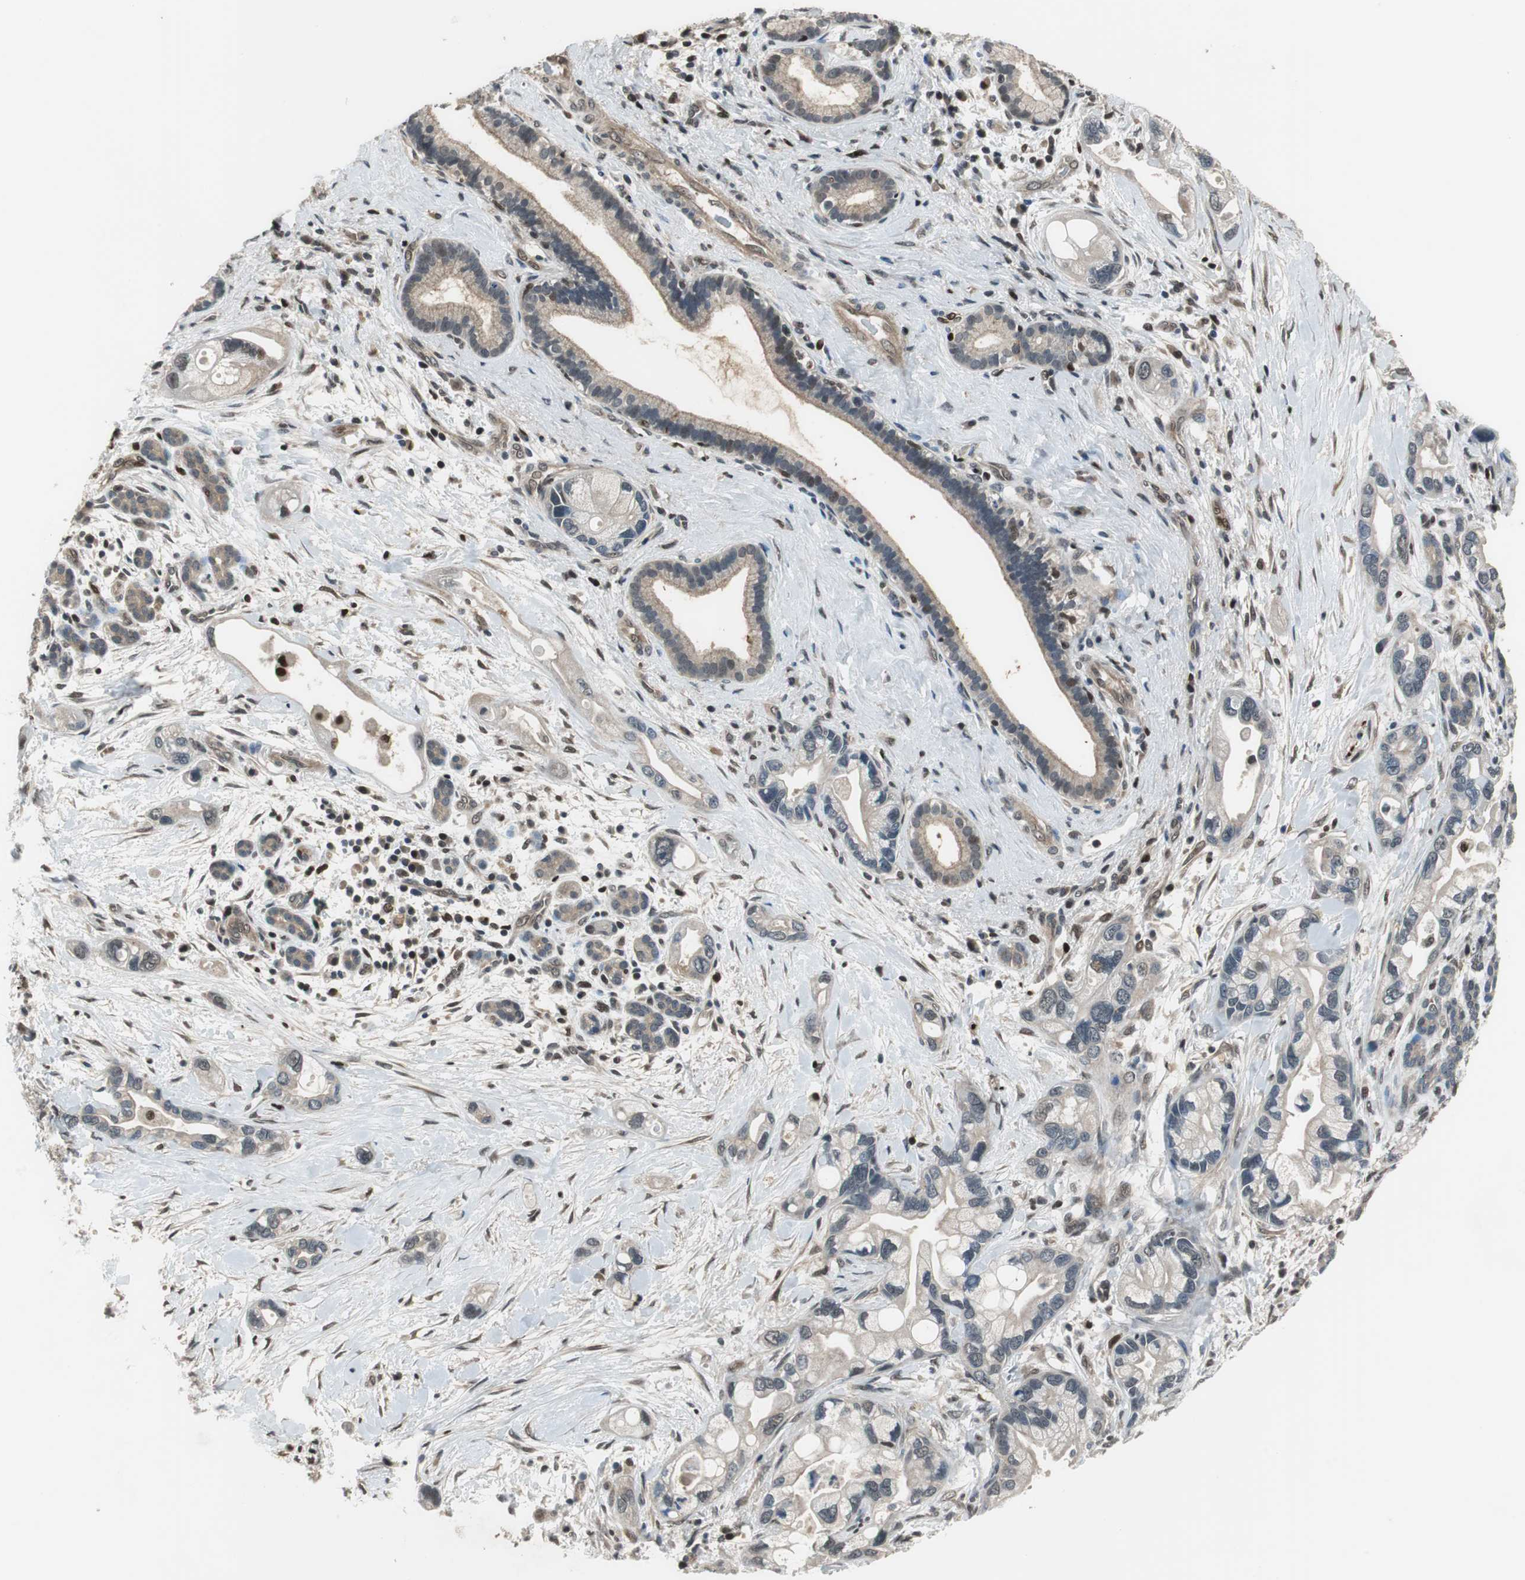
{"staining": {"intensity": "weak", "quantity": "25%-75%", "location": "cytoplasmic/membranous"}, "tissue": "pancreatic cancer", "cell_type": "Tumor cells", "image_type": "cancer", "snomed": [{"axis": "morphology", "description": "Adenocarcinoma, NOS"}, {"axis": "topography", "description": "Pancreas"}], "caption": "DAB immunohistochemical staining of adenocarcinoma (pancreatic) displays weak cytoplasmic/membranous protein positivity in about 25%-75% of tumor cells. Using DAB (brown) and hematoxylin (blue) stains, captured at high magnification using brightfield microscopy.", "gene": "MAFB", "patient": {"sex": "female", "age": 77}}